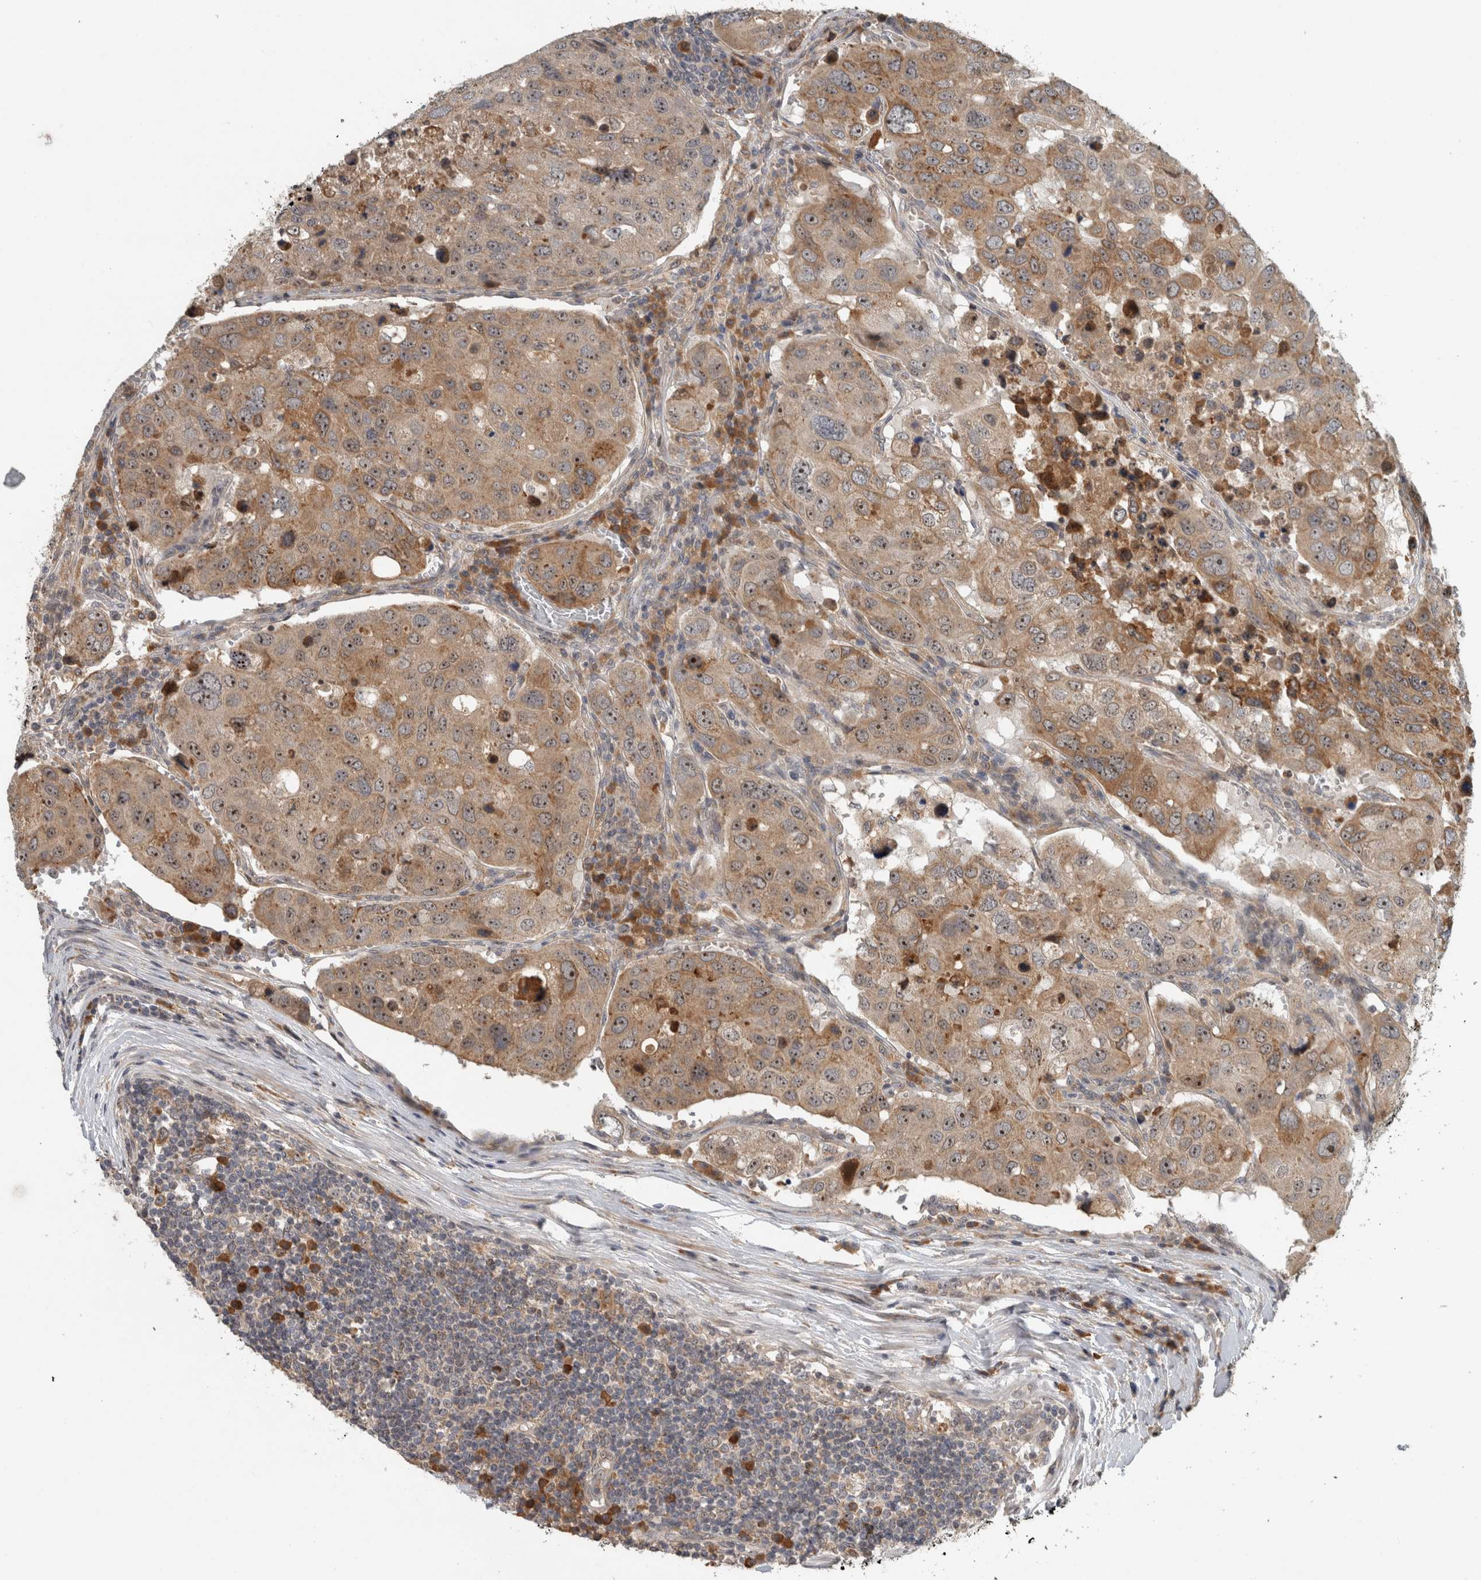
{"staining": {"intensity": "moderate", "quantity": ">75%", "location": "cytoplasmic/membranous,nuclear"}, "tissue": "urothelial cancer", "cell_type": "Tumor cells", "image_type": "cancer", "snomed": [{"axis": "morphology", "description": "Urothelial carcinoma, High grade"}, {"axis": "topography", "description": "Lymph node"}, {"axis": "topography", "description": "Urinary bladder"}], "caption": "IHC of urothelial cancer demonstrates medium levels of moderate cytoplasmic/membranous and nuclear positivity in about >75% of tumor cells. (Brightfield microscopy of DAB IHC at high magnification).", "gene": "GPR137B", "patient": {"sex": "male", "age": 51}}